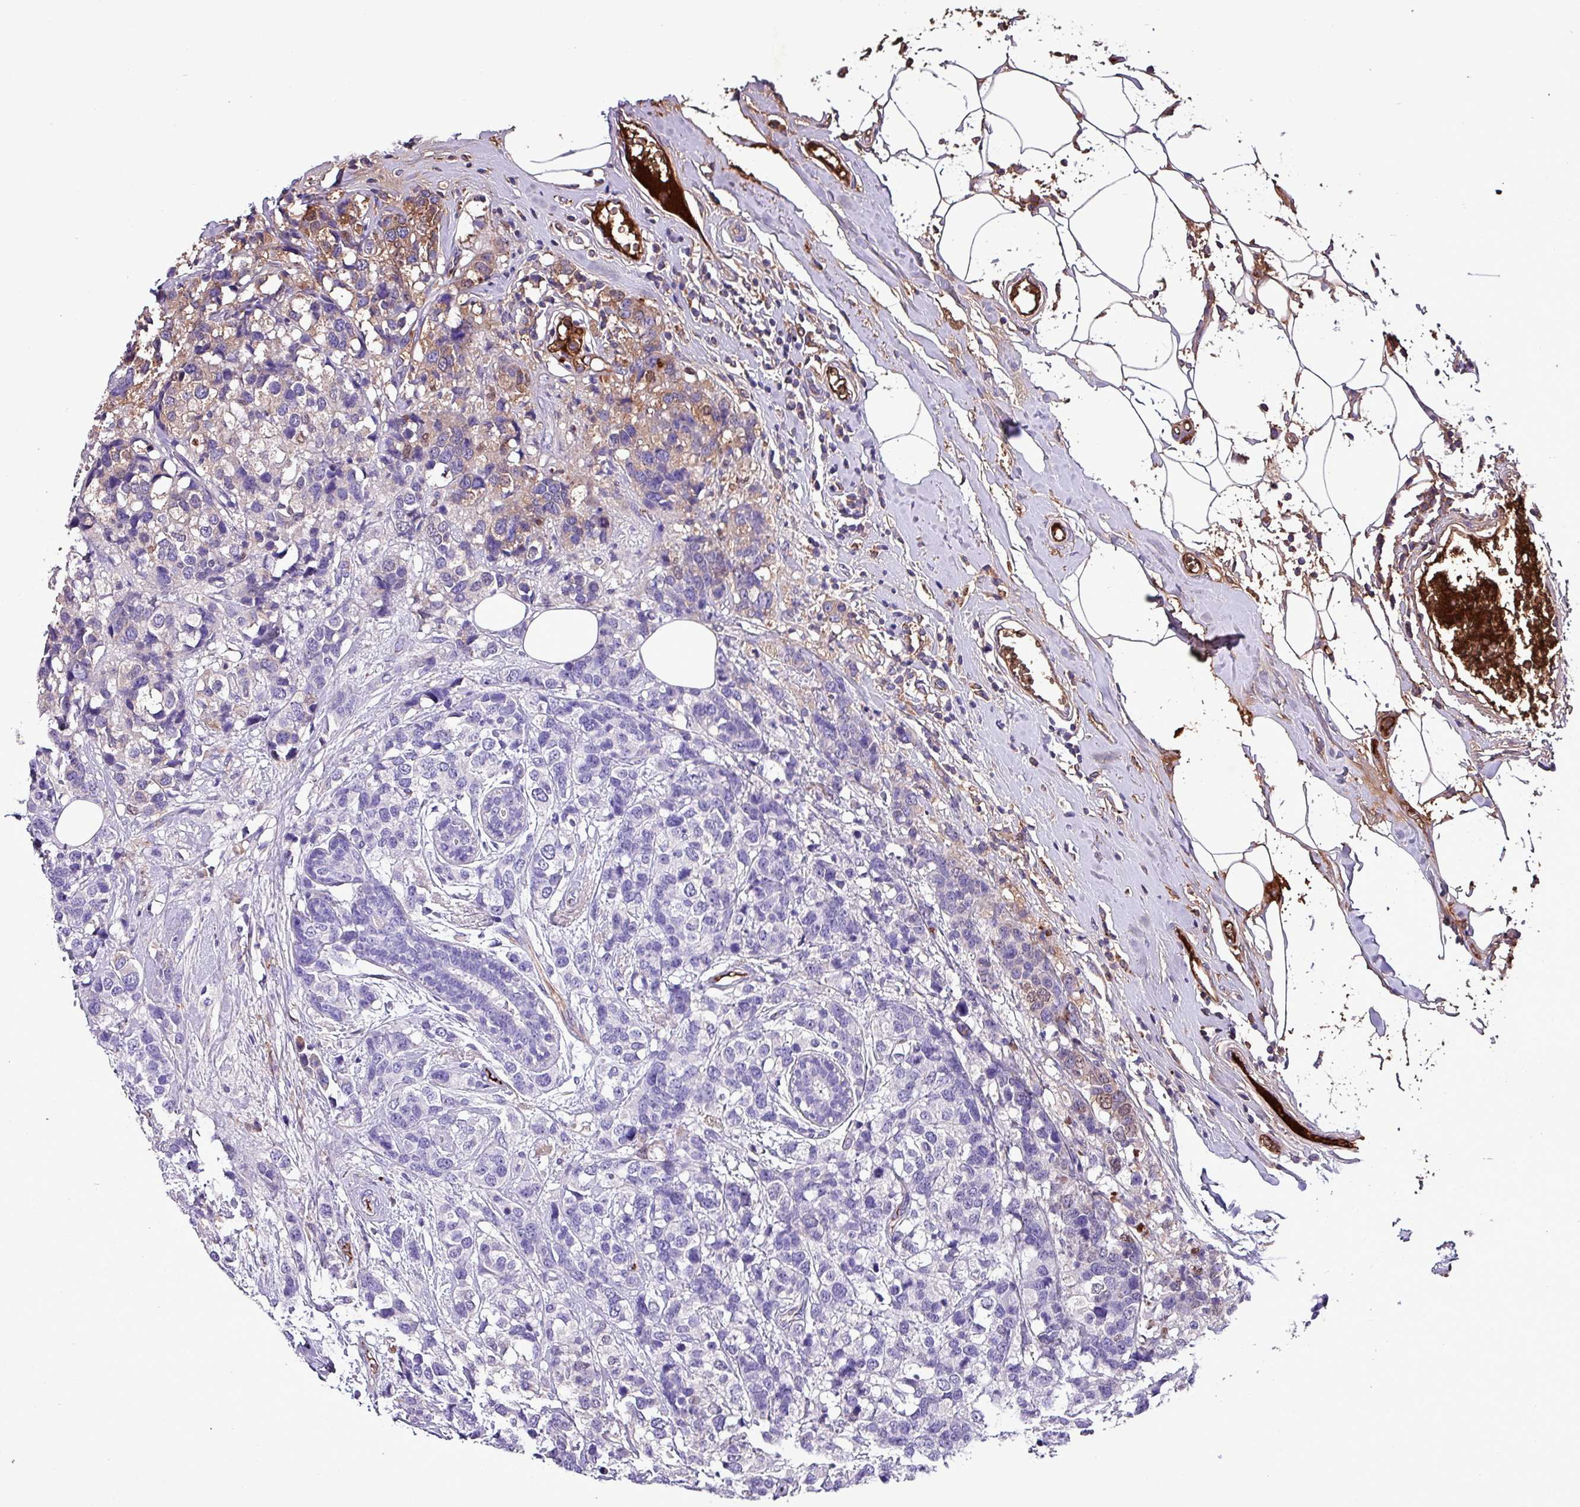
{"staining": {"intensity": "moderate", "quantity": "<25%", "location": "cytoplasmic/membranous"}, "tissue": "breast cancer", "cell_type": "Tumor cells", "image_type": "cancer", "snomed": [{"axis": "morphology", "description": "Lobular carcinoma"}, {"axis": "topography", "description": "Breast"}], "caption": "About <25% of tumor cells in breast cancer reveal moderate cytoplasmic/membranous protein staining as visualized by brown immunohistochemical staining.", "gene": "HP", "patient": {"sex": "female", "age": 59}}